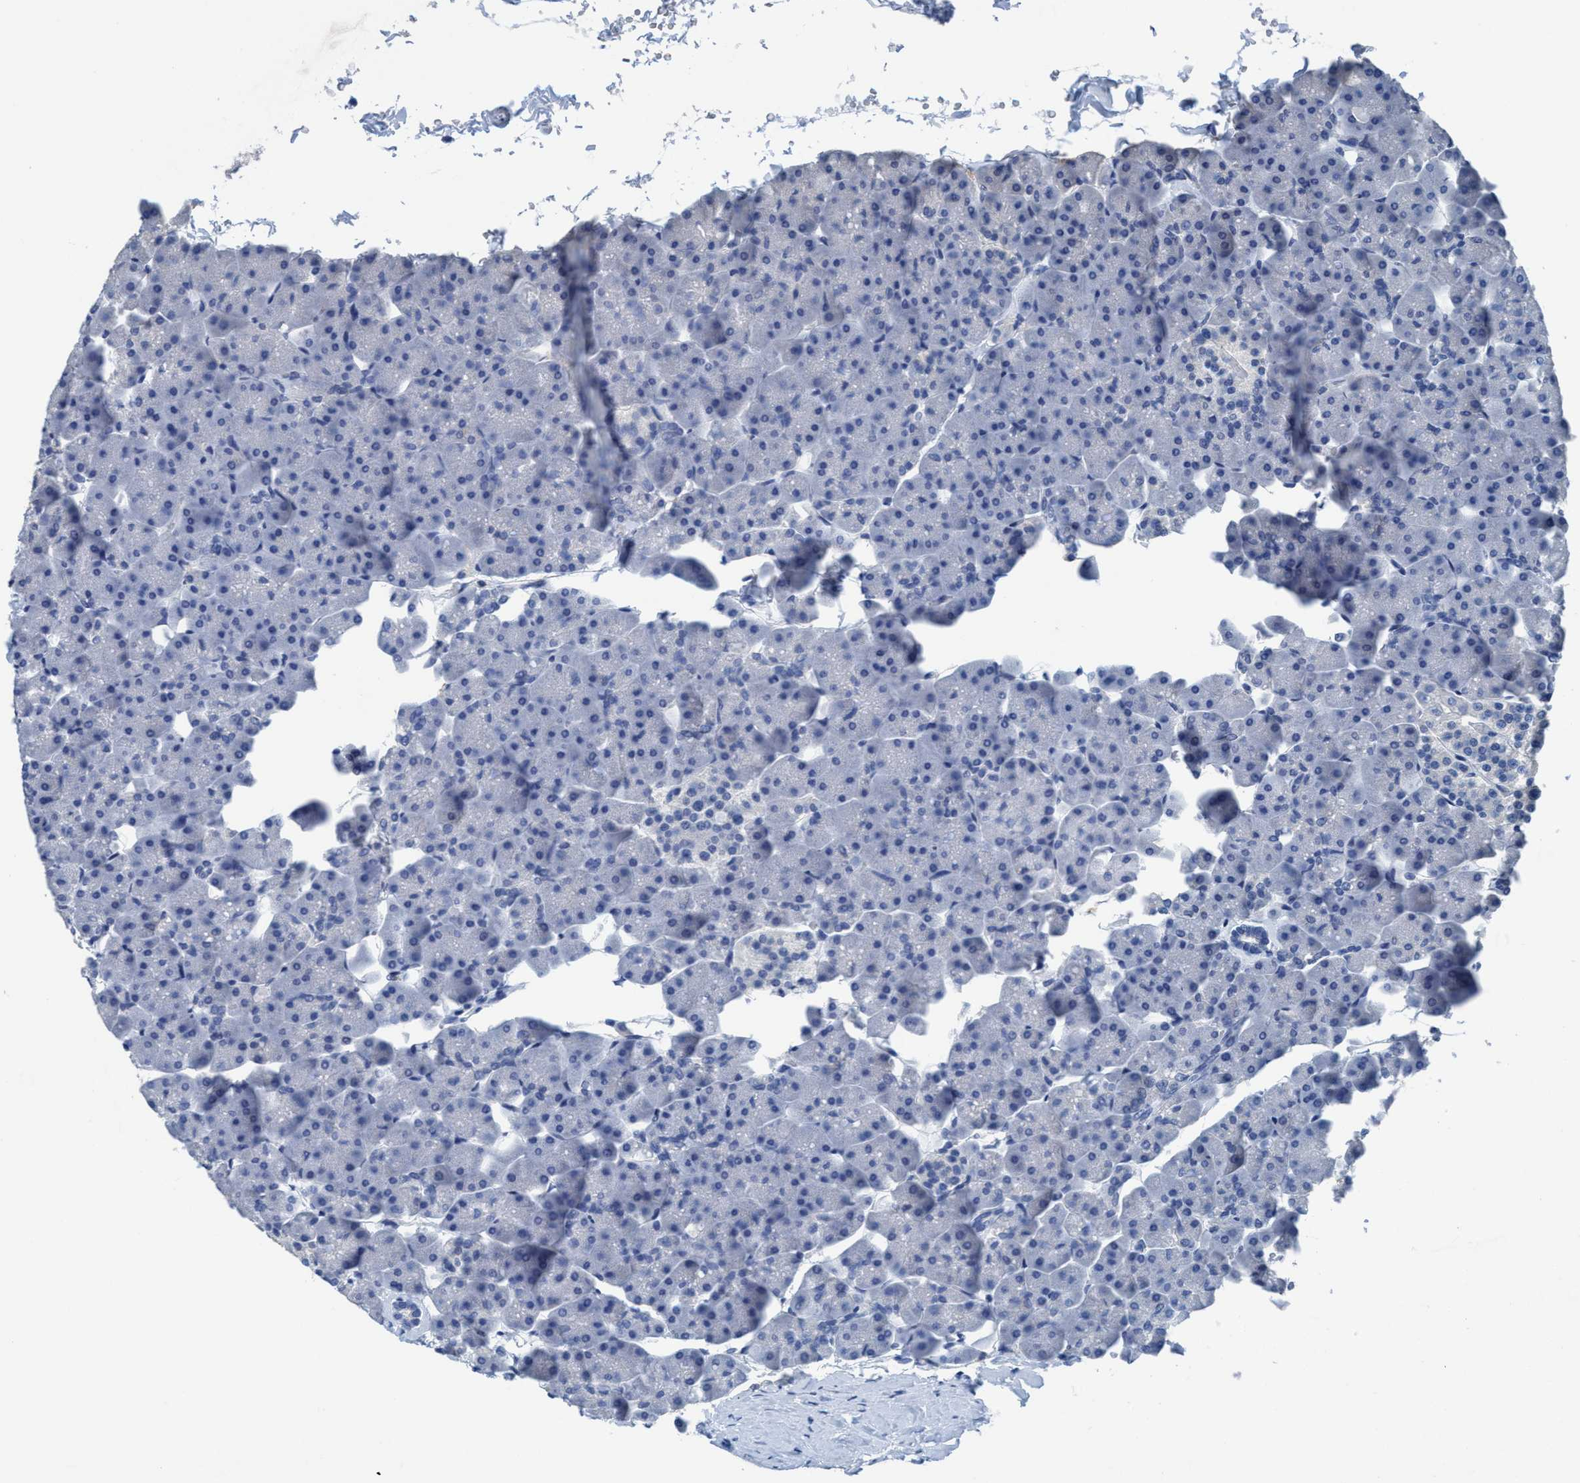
{"staining": {"intensity": "negative", "quantity": "none", "location": "none"}, "tissue": "pancreas", "cell_type": "Exocrine glandular cells", "image_type": "normal", "snomed": [{"axis": "morphology", "description": "Normal tissue, NOS"}, {"axis": "topography", "description": "Pancreas"}], "caption": "Immunohistochemical staining of benign human pancreas demonstrates no significant positivity in exocrine glandular cells.", "gene": "DNAI1", "patient": {"sex": "male", "age": 35}}